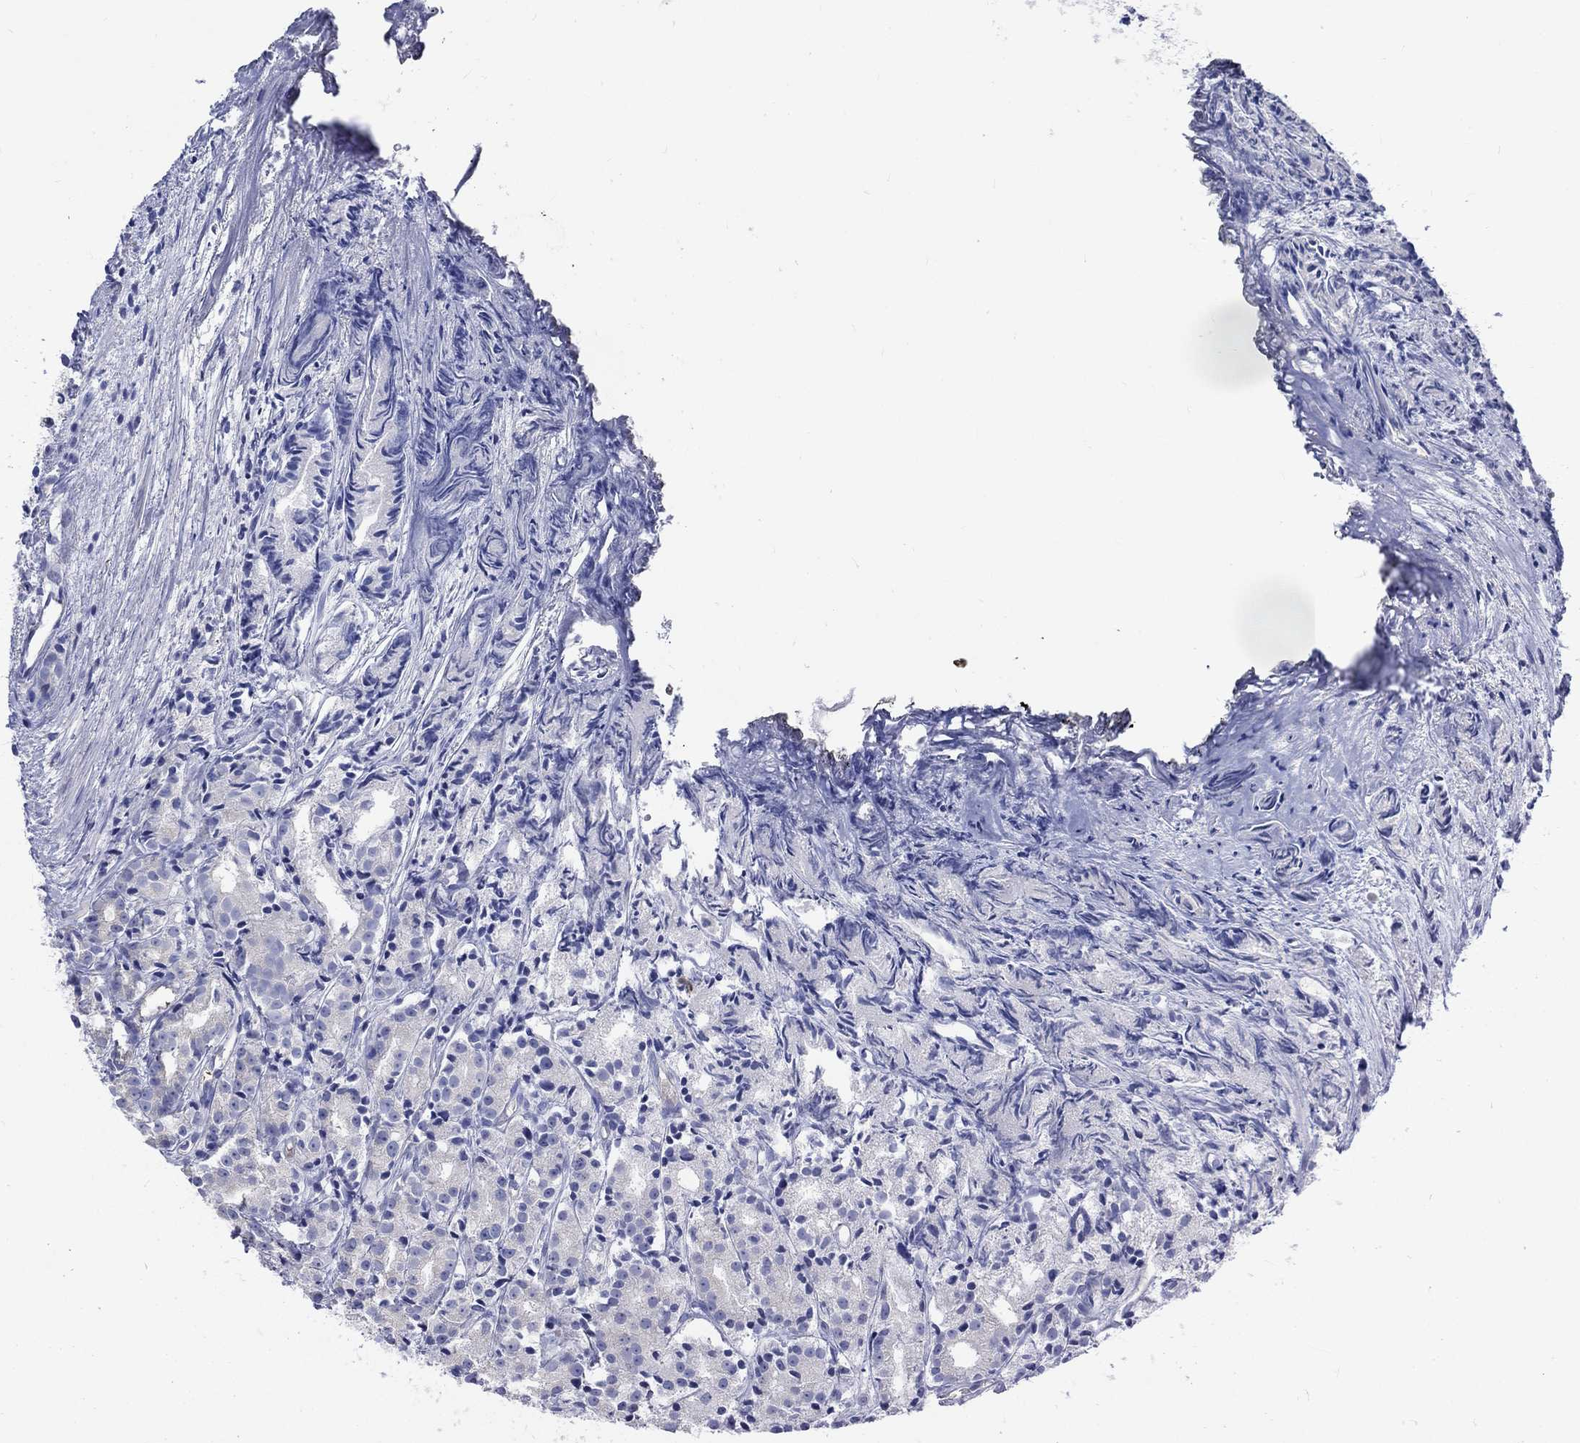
{"staining": {"intensity": "negative", "quantity": "none", "location": "none"}, "tissue": "prostate cancer", "cell_type": "Tumor cells", "image_type": "cancer", "snomed": [{"axis": "morphology", "description": "Adenocarcinoma, Medium grade"}, {"axis": "topography", "description": "Prostate"}], "caption": "DAB immunohistochemical staining of human prostate cancer (medium-grade adenocarcinoma) demonstrates no significant positivity in tumor cells.", "gene": "KCNA1", "patient": {"sex": "male", "age": 74}}